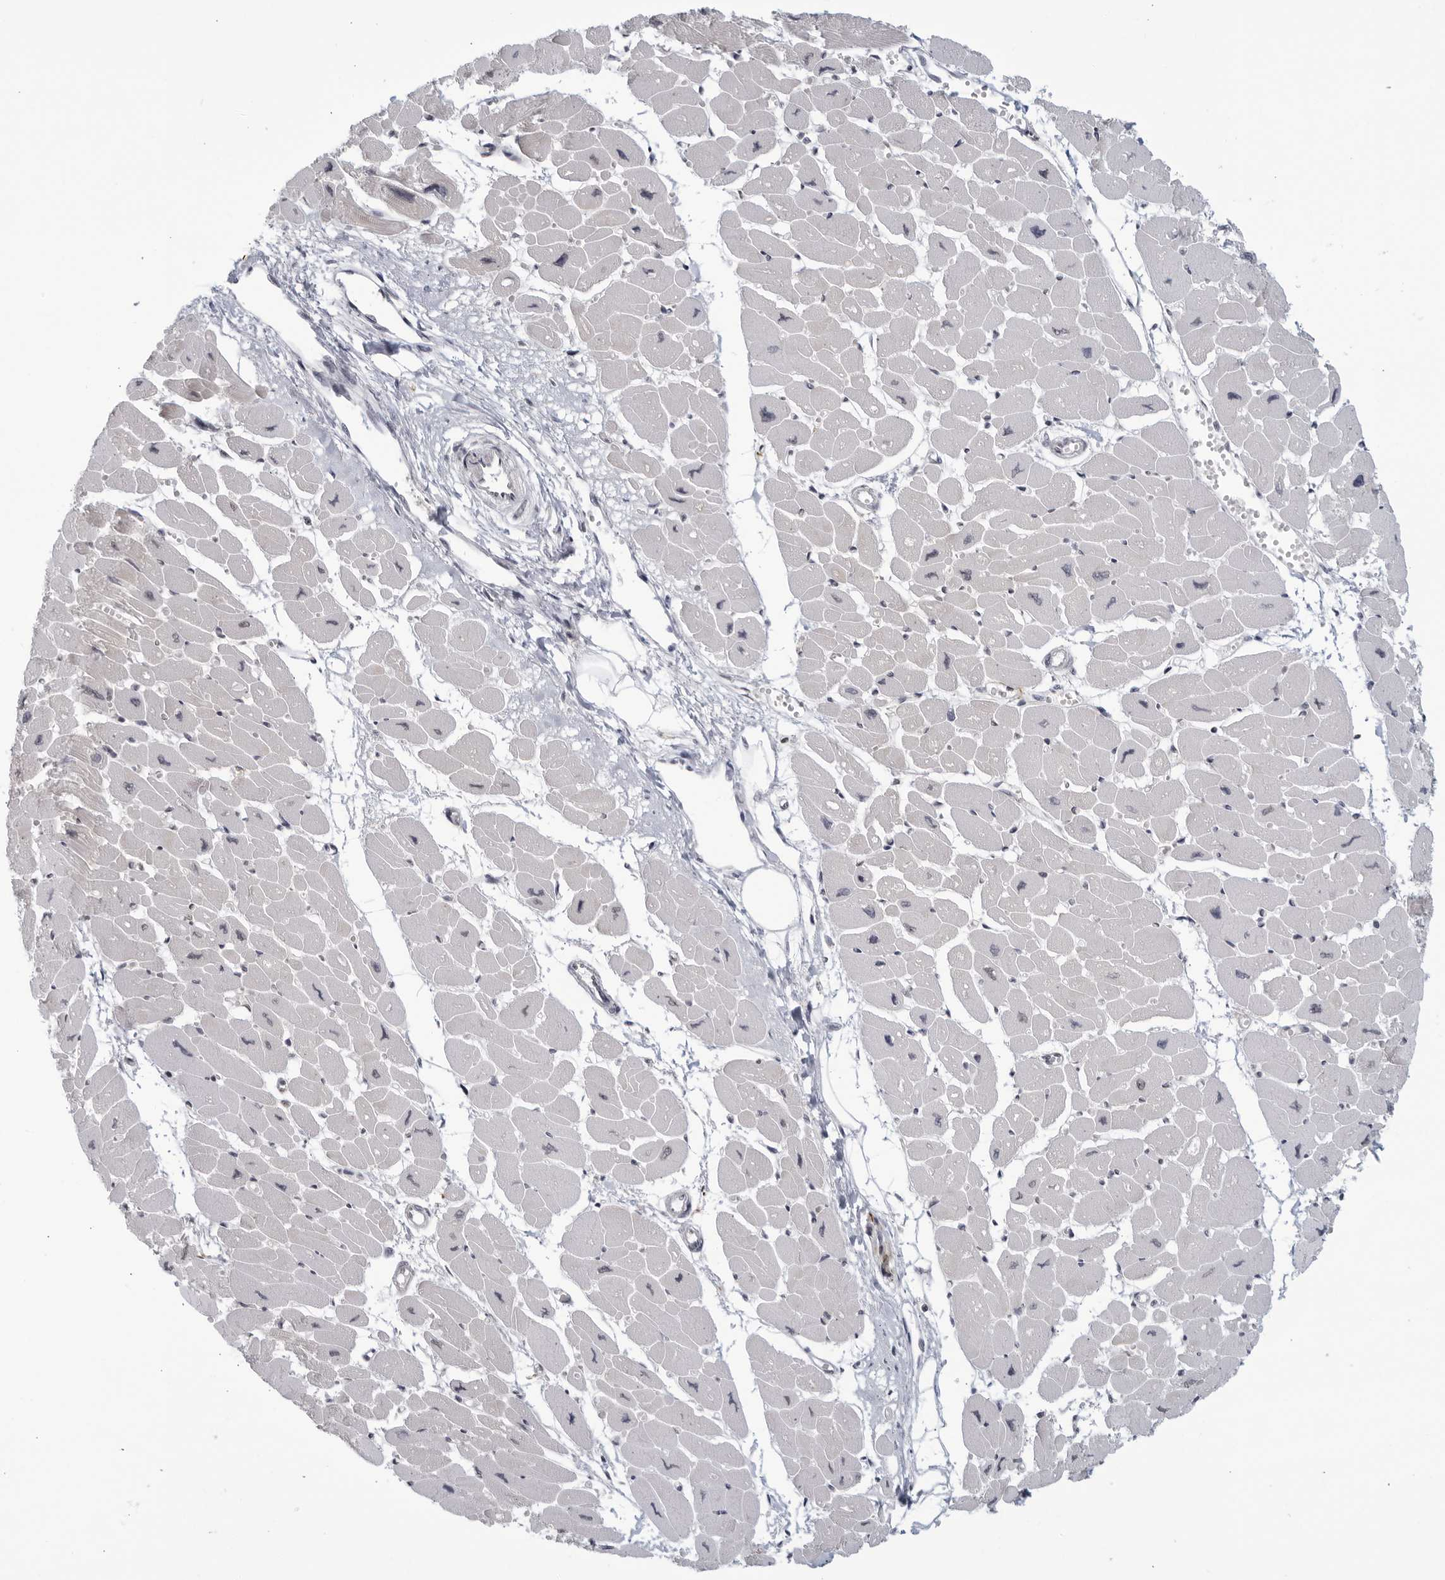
{"staining": {"intensity": "weak", "quantity": "<25%", "location": "cytoplasmic/membranous"}, "tissue": "heart muscle", "cell_type": "Cardiomyocytes", "image_type": "normal", "snomed": [{"axis": "morphology", "description": "Normal tissue, NOS"}, {"axis": "topography", "description": "Heart"}], "caption": "Heart muscle stained for a protein using immunohistochemistry (IHC) displays no expression cardiomyocytes.", "gene": "CC2D1B", "patient": {"sex": "female", "age": 54}}